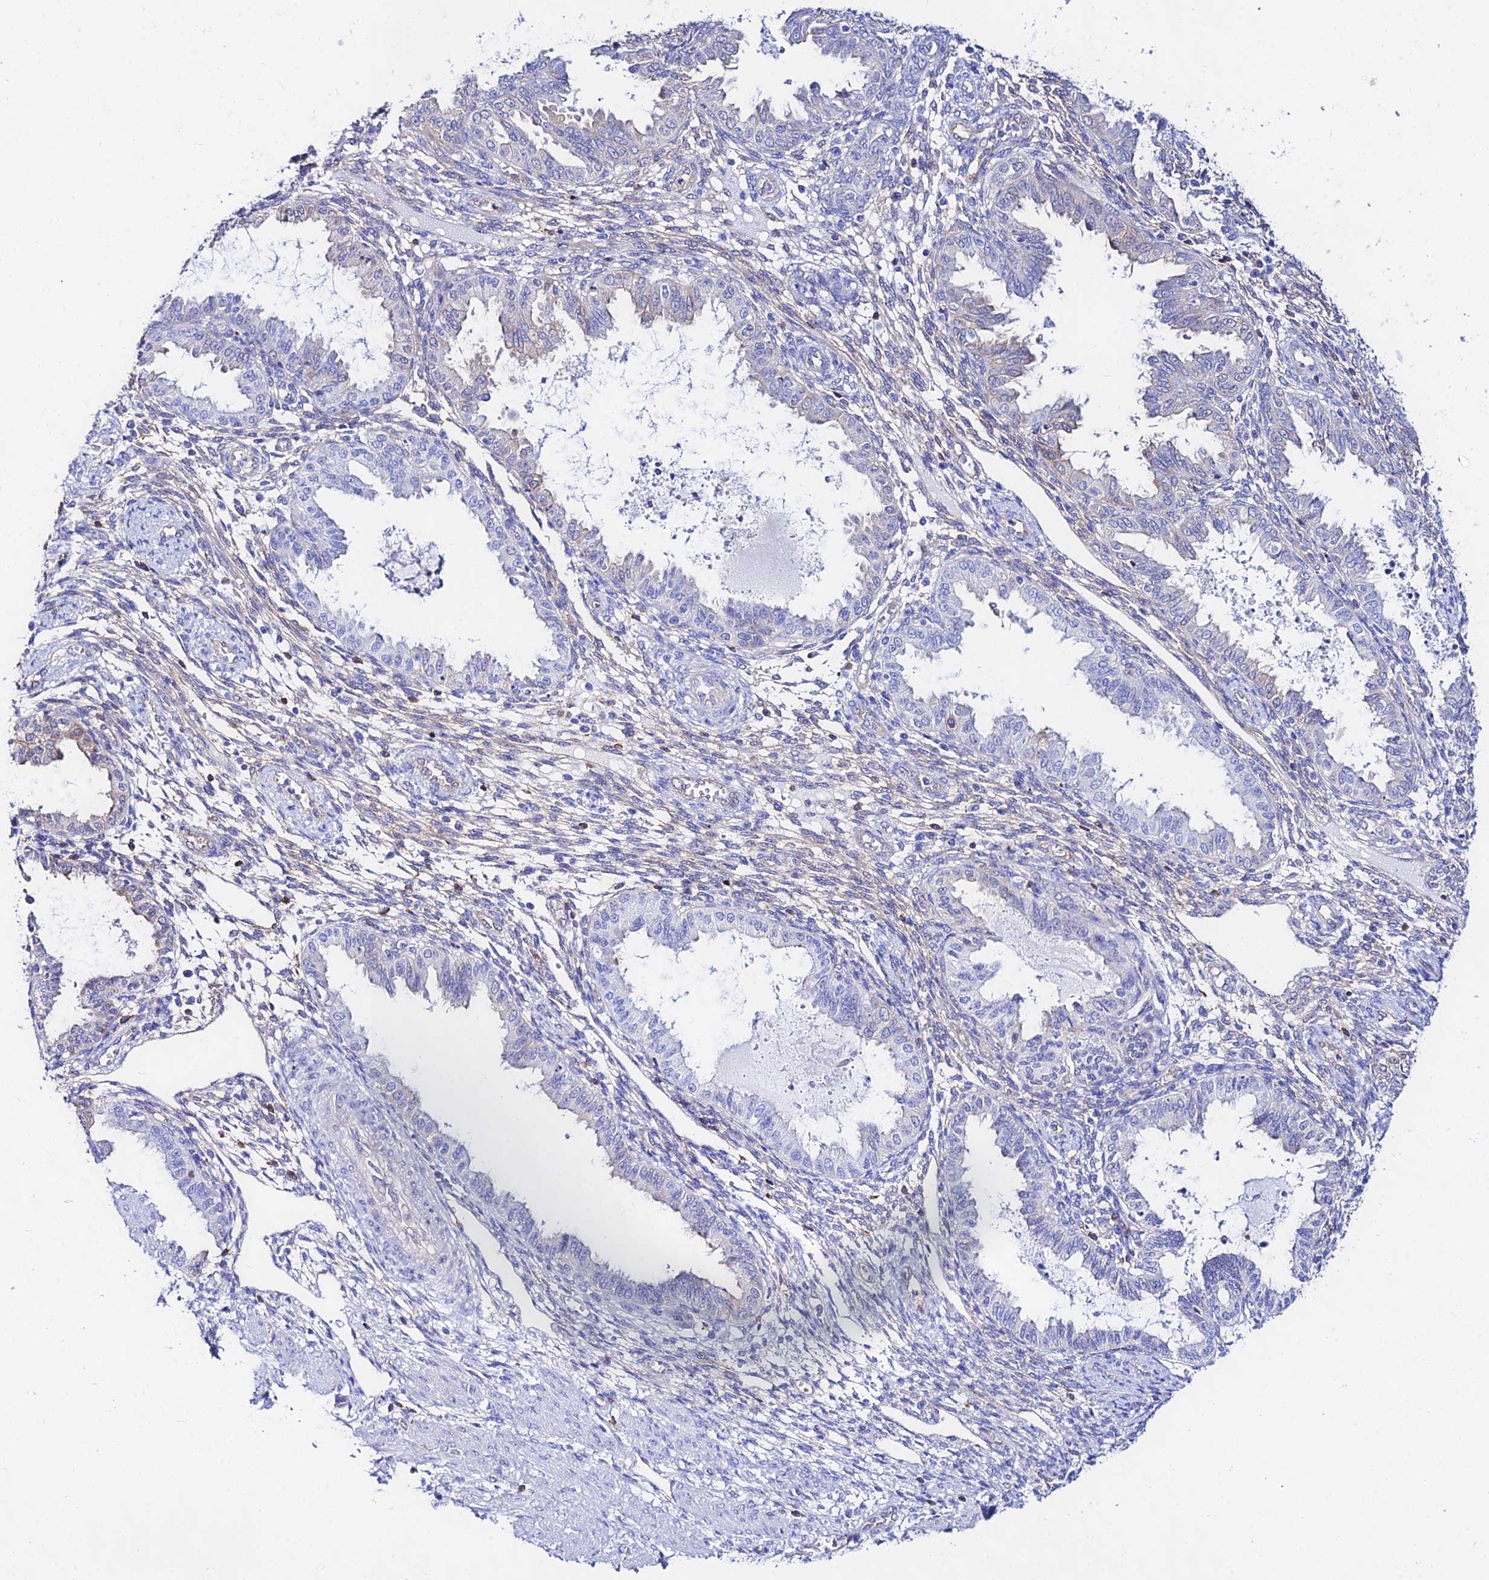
{"staining": {"intensity": "weak", "quantity": "<25%", "location": "cytoplasmic/membranous"}, "tissue": "endometrium", "cell_type": "Cells in endometrial stroma", "image_type": "normal", "snomed": [{"axis": "morphology", "description": "Normal tissue, NOS"}, {"axis": "topography", "description": "Endometrium"}], "caption": "Immunohistochemistry (IHC) histopathology image of unremarkable endometrium: endometrium stained with DAB reveals no significant protein positivity in cells in endometrial stroma. Nuclei are stained in blue.", "gene": "S100A16", "patient": {"sex": "female", "age": 33}}